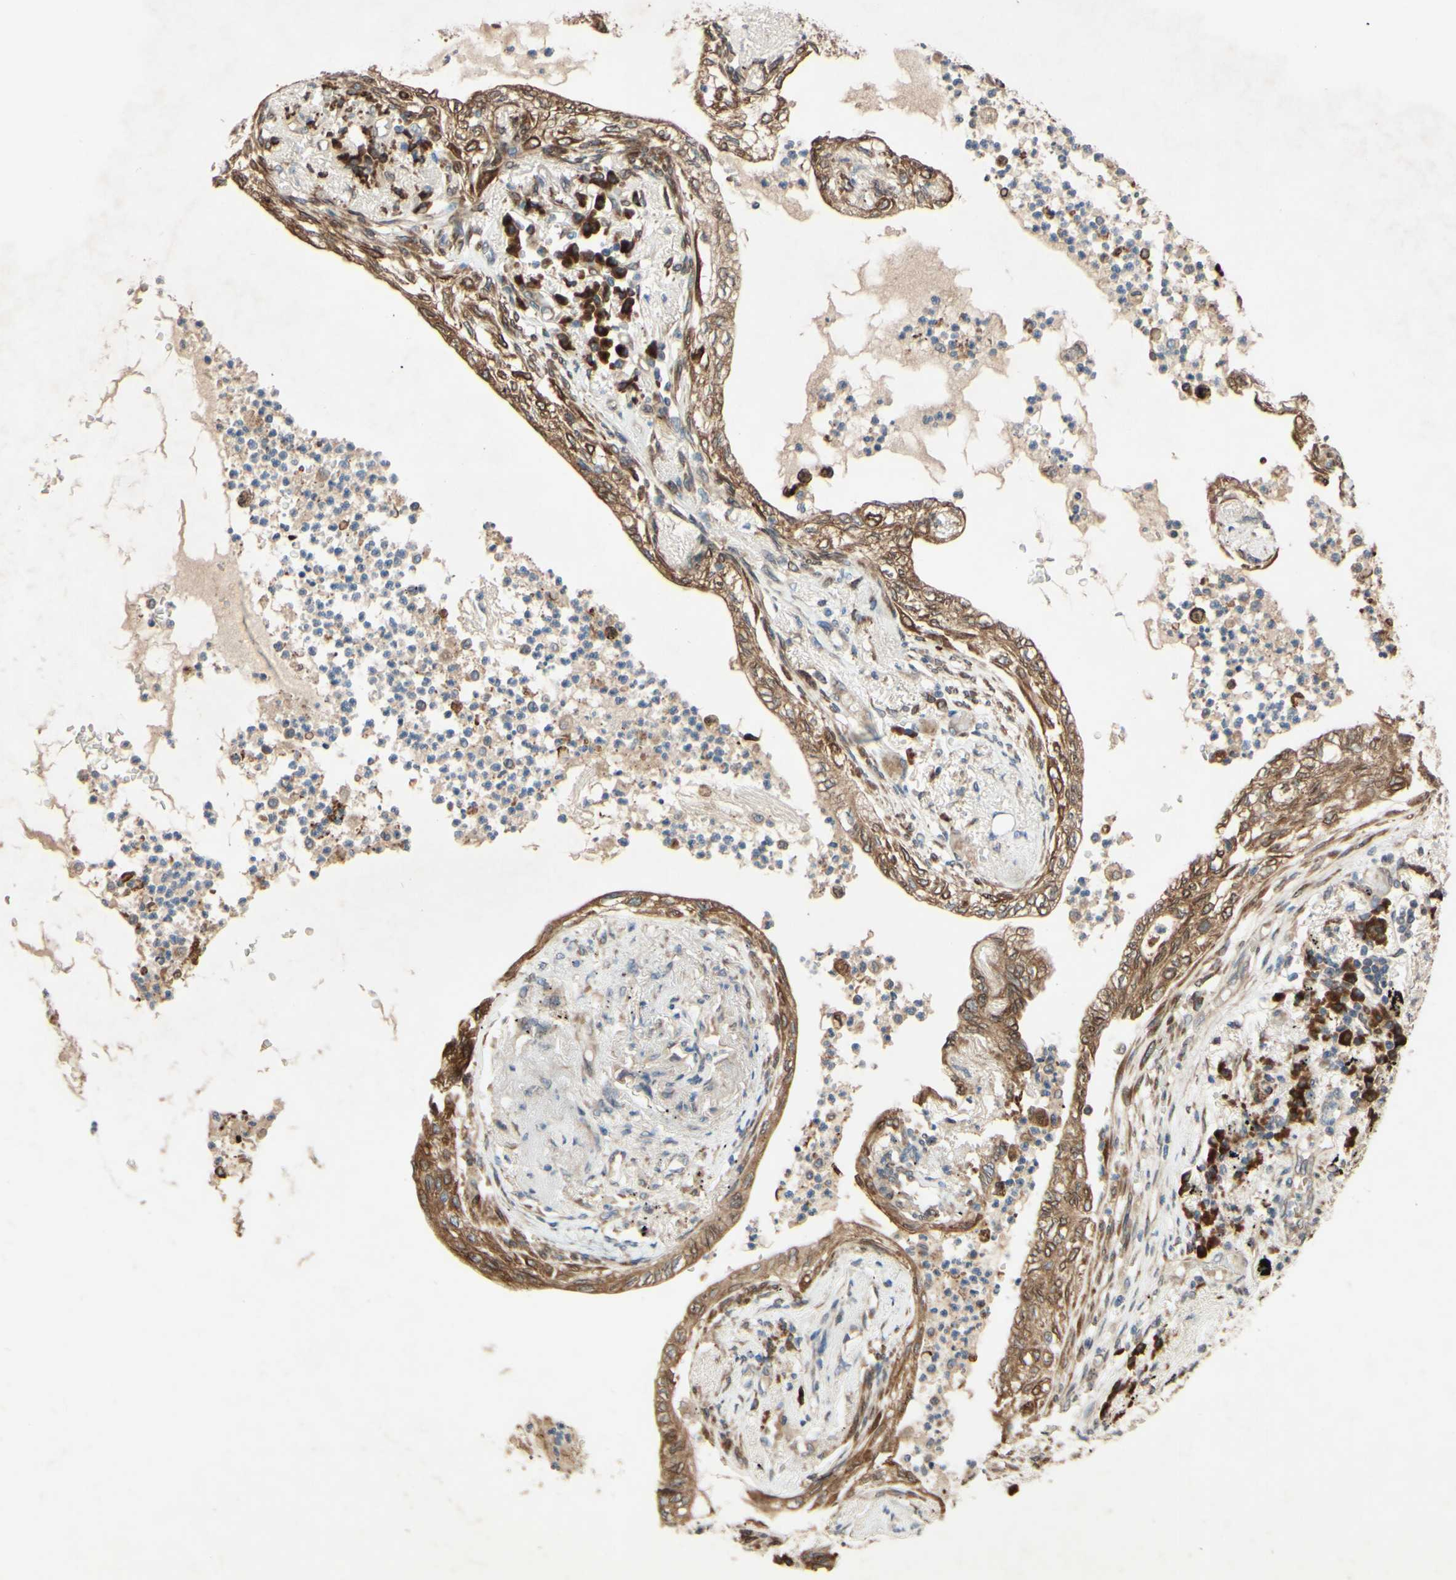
{"staining": {"intensity": "moderate", "quantity": ">75%", "location": "cytoplasmic/membranous,nuclear"}, "tissue": "lung cancer", "cell_type": "Tumor cells", "image_type": "cancer", "snomed": [{"axis": "morphology", "description": "Normal tissue, NOS"}, {"axis": "morphology", "description": "Adenocarcinoma, NOS"}, {"axis": "topography", "description": "Bronchus"}, {"axis": "topography", "description": "Lung"}], "caption": "Immunohistochemical staining of lung cancer shows medium levels of moderate cytoplasmic/membranous and nuclear protein positivity in about >75% of tumor cells.", "gene": "PTPRU", "patient": {"sex": "female", "age": 70}}